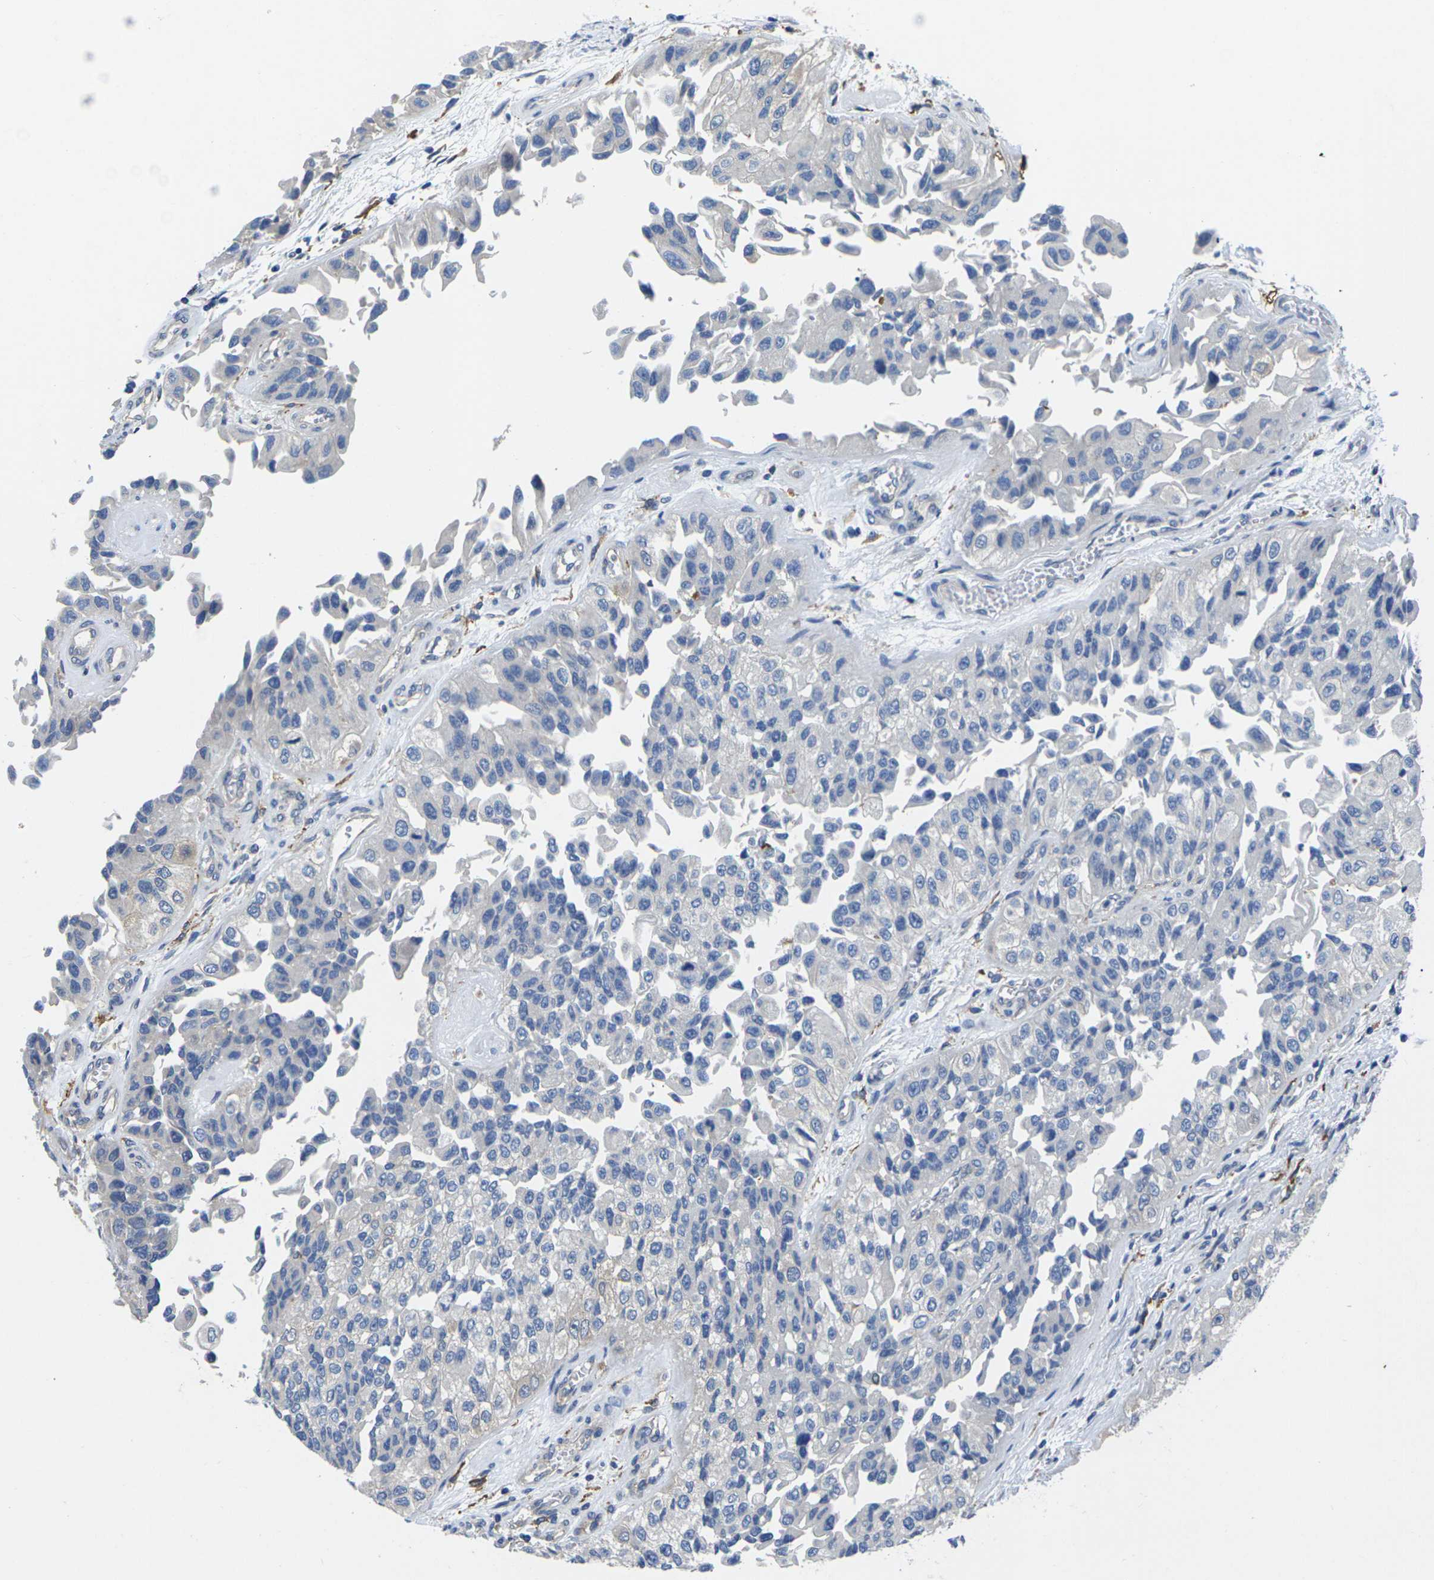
{"staining": {"intensity": "negative", "quantity": "none", "location": "none"}, "tissue": "urothelial cancer", "cell_type": "Tumor cells", "image_type": "cancer", "snomed": [{"axis": "morphology", "description": "Urothelial carcinoma, High grade"}, {"axis": "topography", "description": "Kidney"}, {"axis": "topography", "description": "Urinary bladder"}], "caption": "IHC micrograph of neoplastic tissue: human urothelial cancer stained with DAB (3,3'-diaminobenzidine) exhibits no significant protein staining in tumor cells.", "gene": "SCNN1A", "patient": {"sex": "male", "age": 77}}